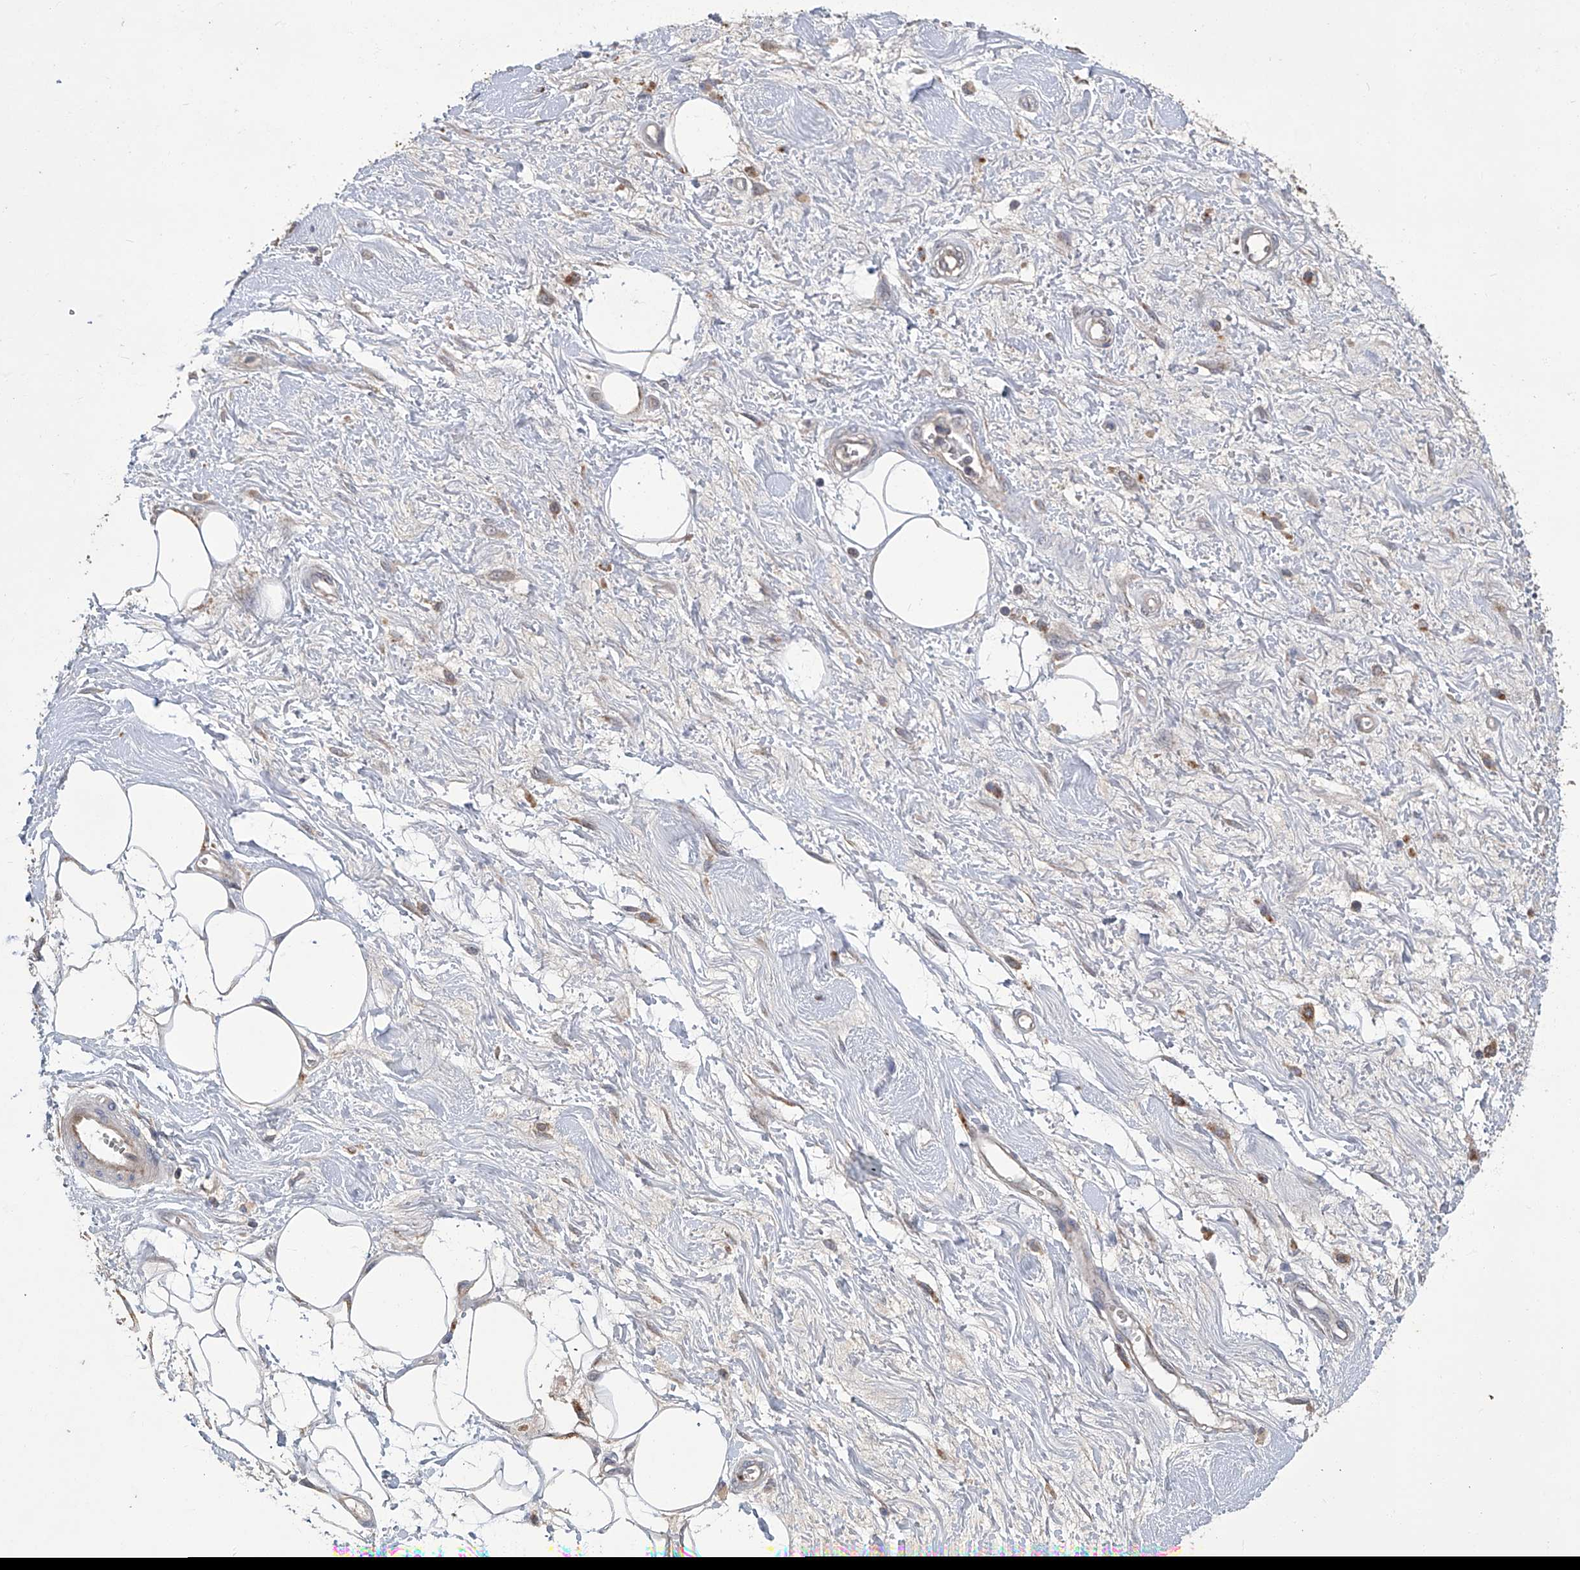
{"staining": {"intensity": "weak", "quantity": ">75%", "location": "cytoplasmic/membranous"}, "tissue": "adipose tissue", "cell_type": "Adipocytes", "image_type": "normal", "snomed": [{"axis": "morphology", "description": "Normal tissue, NOS"}, {"axis": "morphology", "description": "Adenocarcinoma, NOS"}, {"axis": "topography", "description": "Pancreas"}, {"axis": "topography", "description": "Peripheral nerve tissue"}], "caption": "Immunohistochemistry (IHC) photomicrograph of normal adipose tissue: human adipose tissue stained using immunohistochemistry displays low levels of weak protein expression localized specifically in the cytoplasmic/membranous of adipocytes, appearing as a cytoplasmic/membranous brown color.", "gene": "TNFRSF13B", "patient": {"sex": "male", "age": 59}}